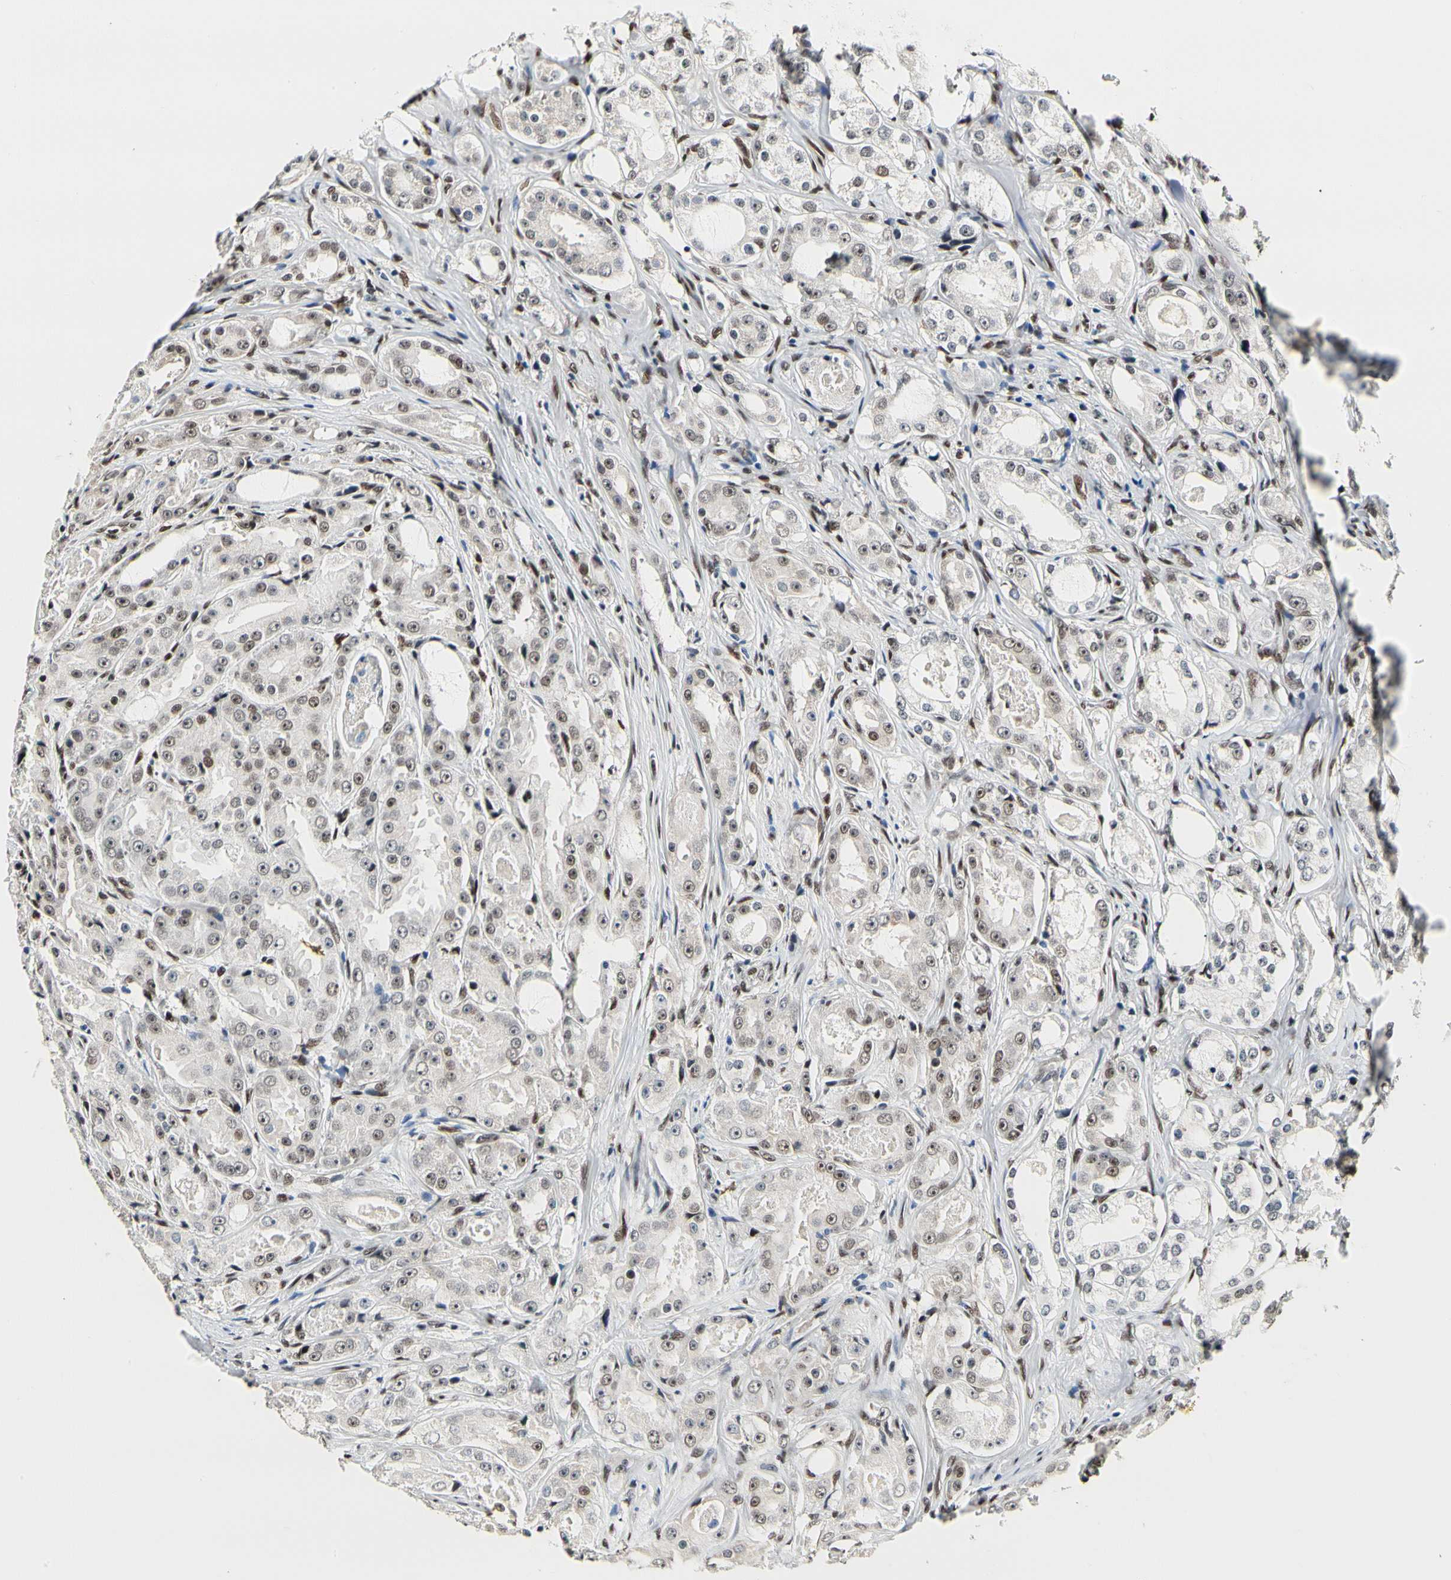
{"staining": {"intensity": "weak", "quantity": ">75%", "location": "nuclear"}, "tissue": "prostate cancer", "cell_type": "Tumor cells", "image_type": "cancer", "snomed": [{"axis": "morphology", "description": "Adenocarcinoma, High grade"}, {"axis": "topography", "description": "Prostate"}], "caption": "Tumor cells exhibit low levels of weak nuclear staining in about >75% of cells in human adenocarcinoma (high-grade) (prostate).", "gene": "NFIA", "patient": {"sex": "male", "age": 73}}